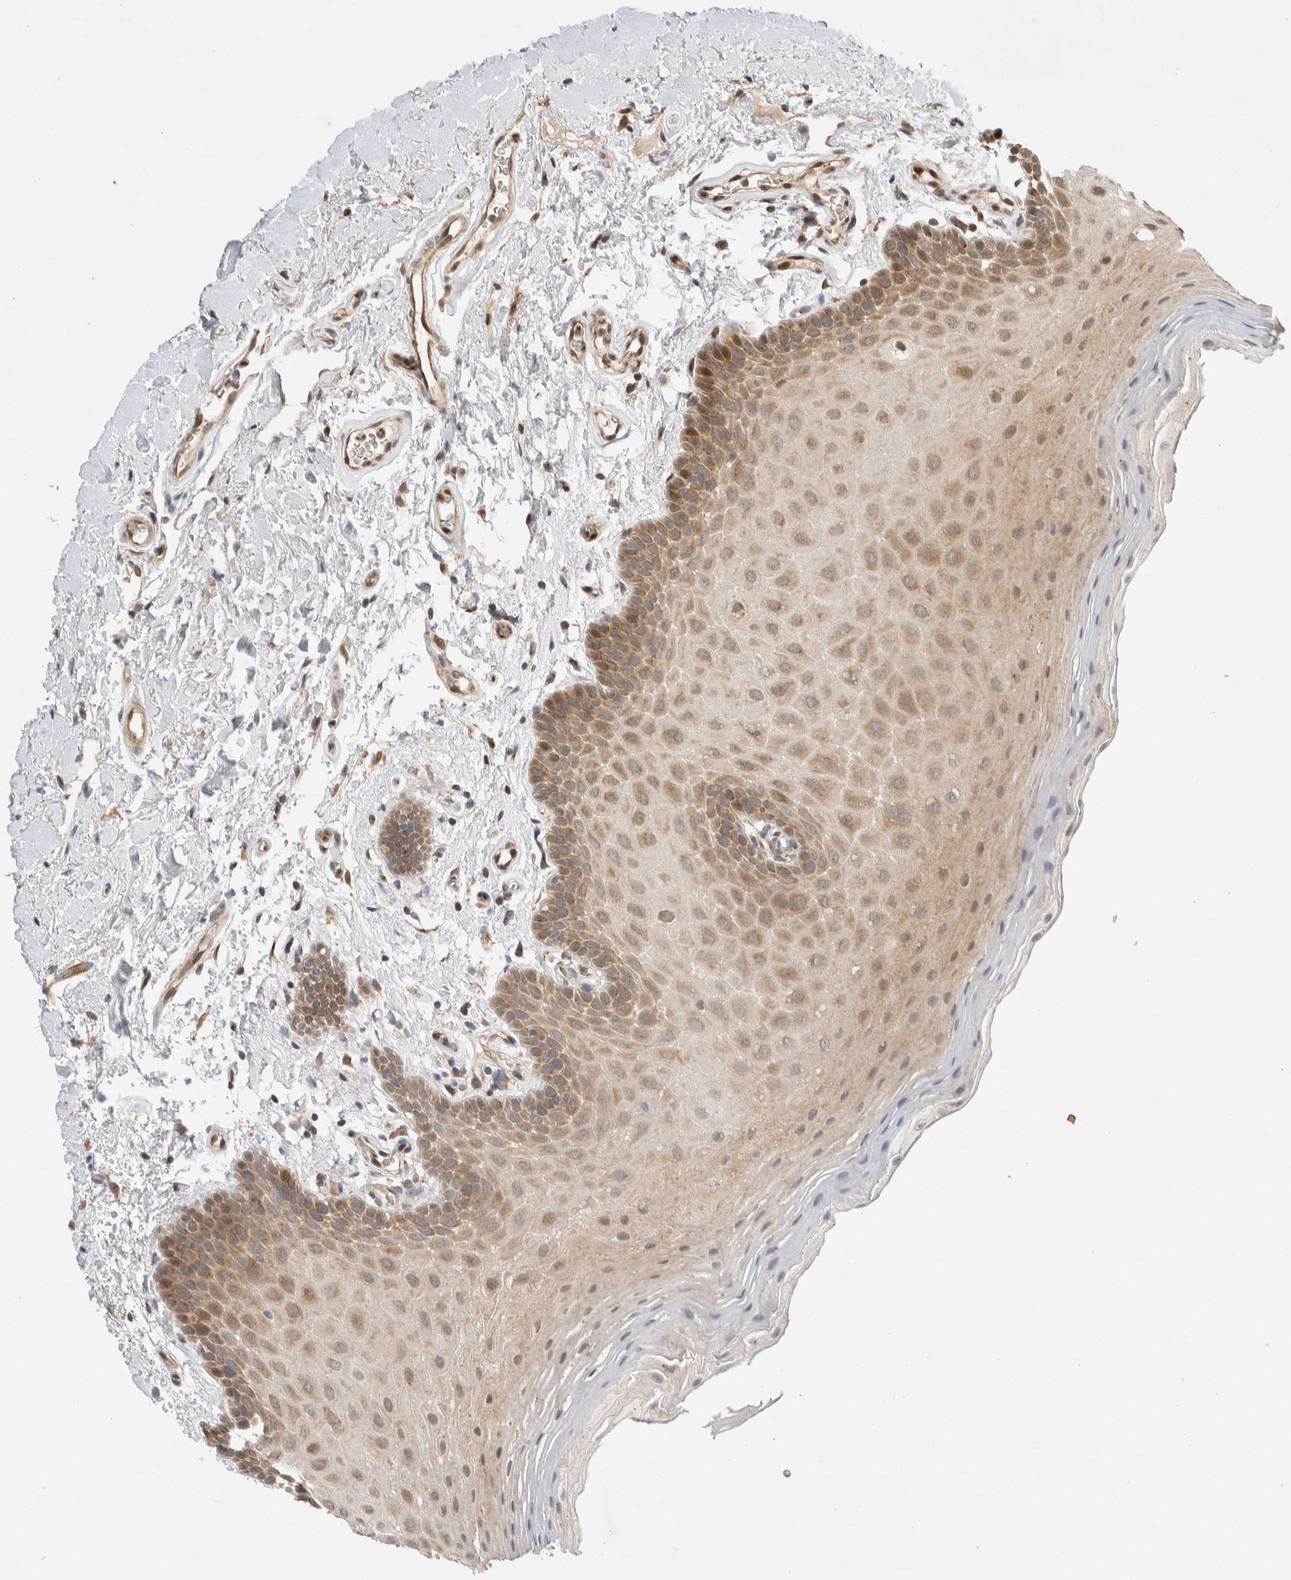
{"staining": {"intensity": "moderate", "quantity": "25%-75%", "location": "cytoplasmic/membranous,nuclear"}, "tissue": "oral mucosa", "cell_type": "Squamous epithelial cells", "image_type": "normal", "snomed": [{"axis": "morphology", "description": "Normal tissue, NOS"}, {"axis": "topography", "description": "Oral tissue"}], "caption": "IHC (DAB) staining of benign oral mucosa exhibits moderate cytoplasmic/membranous,nuclear protein positivity in about 25%-75% of squamous epithelial cells.", "gene": "OTUD6B", "patient": {"sex": "male", "age": 62}}